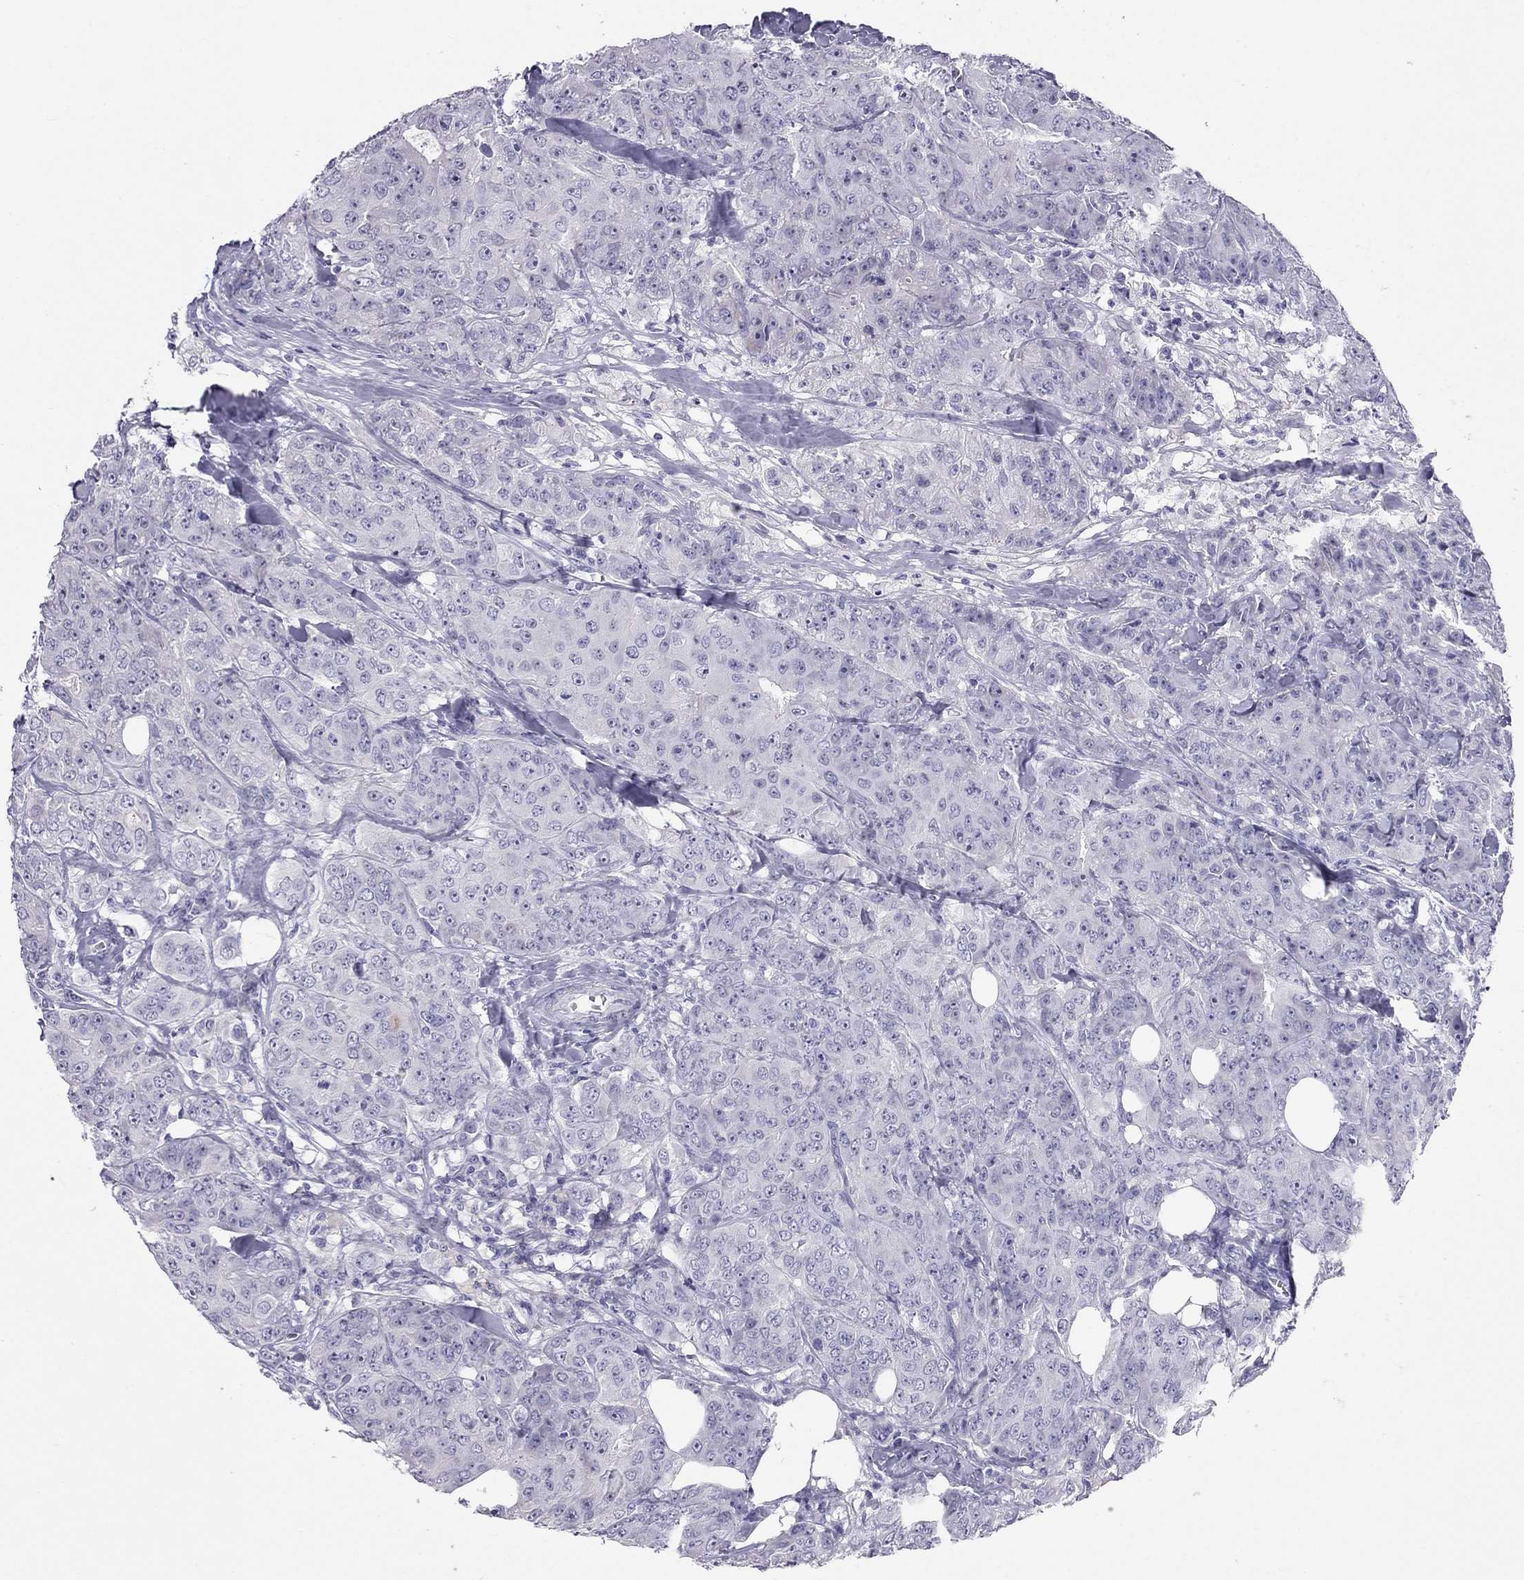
{"staining": {"intensity": "negative", "quantity": "none", "location": "none"}, "tissue": "breast cancer", "cell_type": "Tumor cells", "image_type": "cancer", "snomed": [{"axis": "morphology", "description": "Duct carcinoma"}, {"axis": "topography", "description": "Breast"}], "caption": "Tumor cells show no significant staining in intraductal carcinoma (breast).", "gene": "IL17REL", "patient": {"sex": "female", "age": 43}}